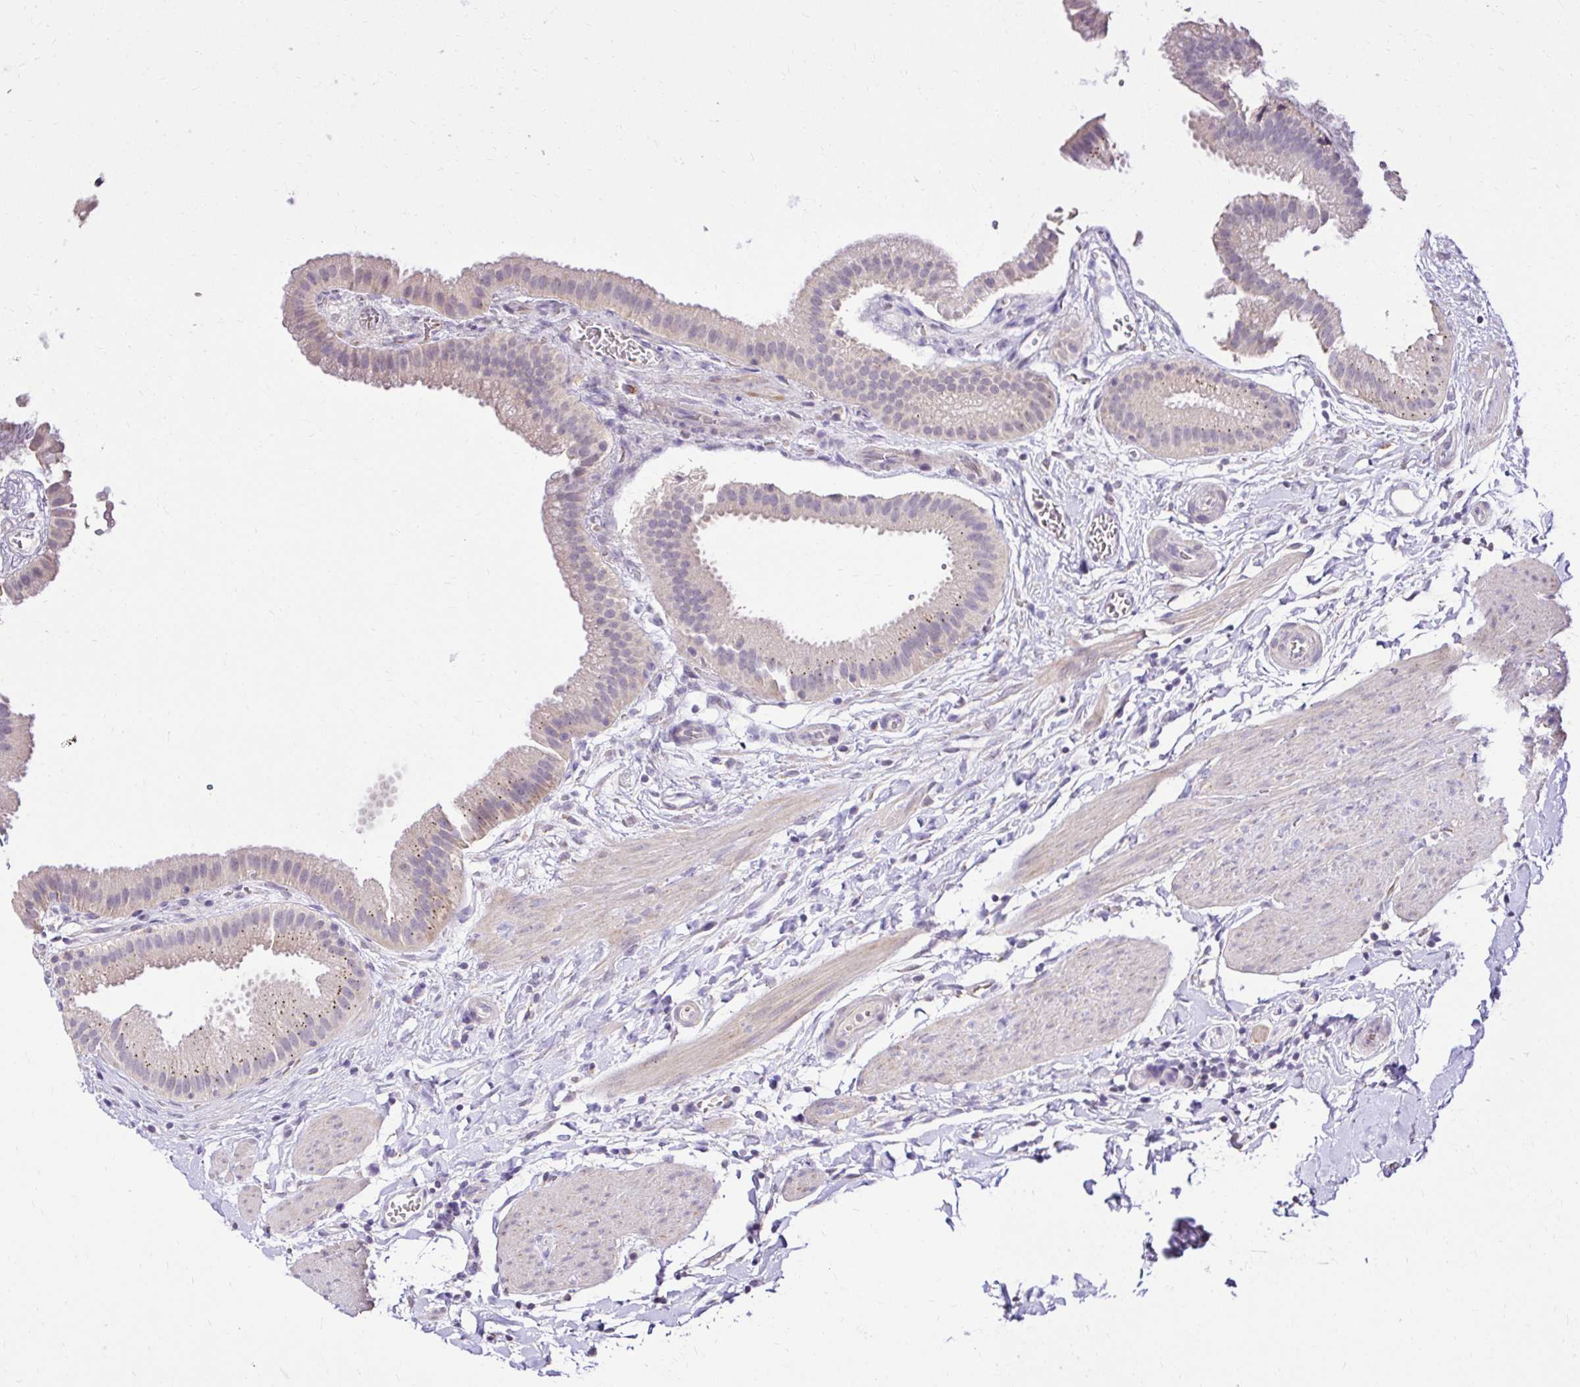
{"staining": {"intensity": "weak", "quantity": "25%-75%", "location": "cytoplasmic/membranous"}, "tissue": "gallbladder", "cell_type": "Glandular cells", "image_type": "normal", "snomed": [{"axis": "morphology", "description": "Normal tissue, NOS"}, {"axis": "topography", "description": "Gallbladder"}], "caption": "High-power microscopy captured an IHC photomicrograph of normal gallbladder, revealing weak cytoplasmic/membranous expression in approximately 25%-75% of glandular cells. (brown staining indicates protein expression, while blue staining denotes nuclei).", "gene": "KIAA1210", "patient": {"sex": "female", "age": 63}}